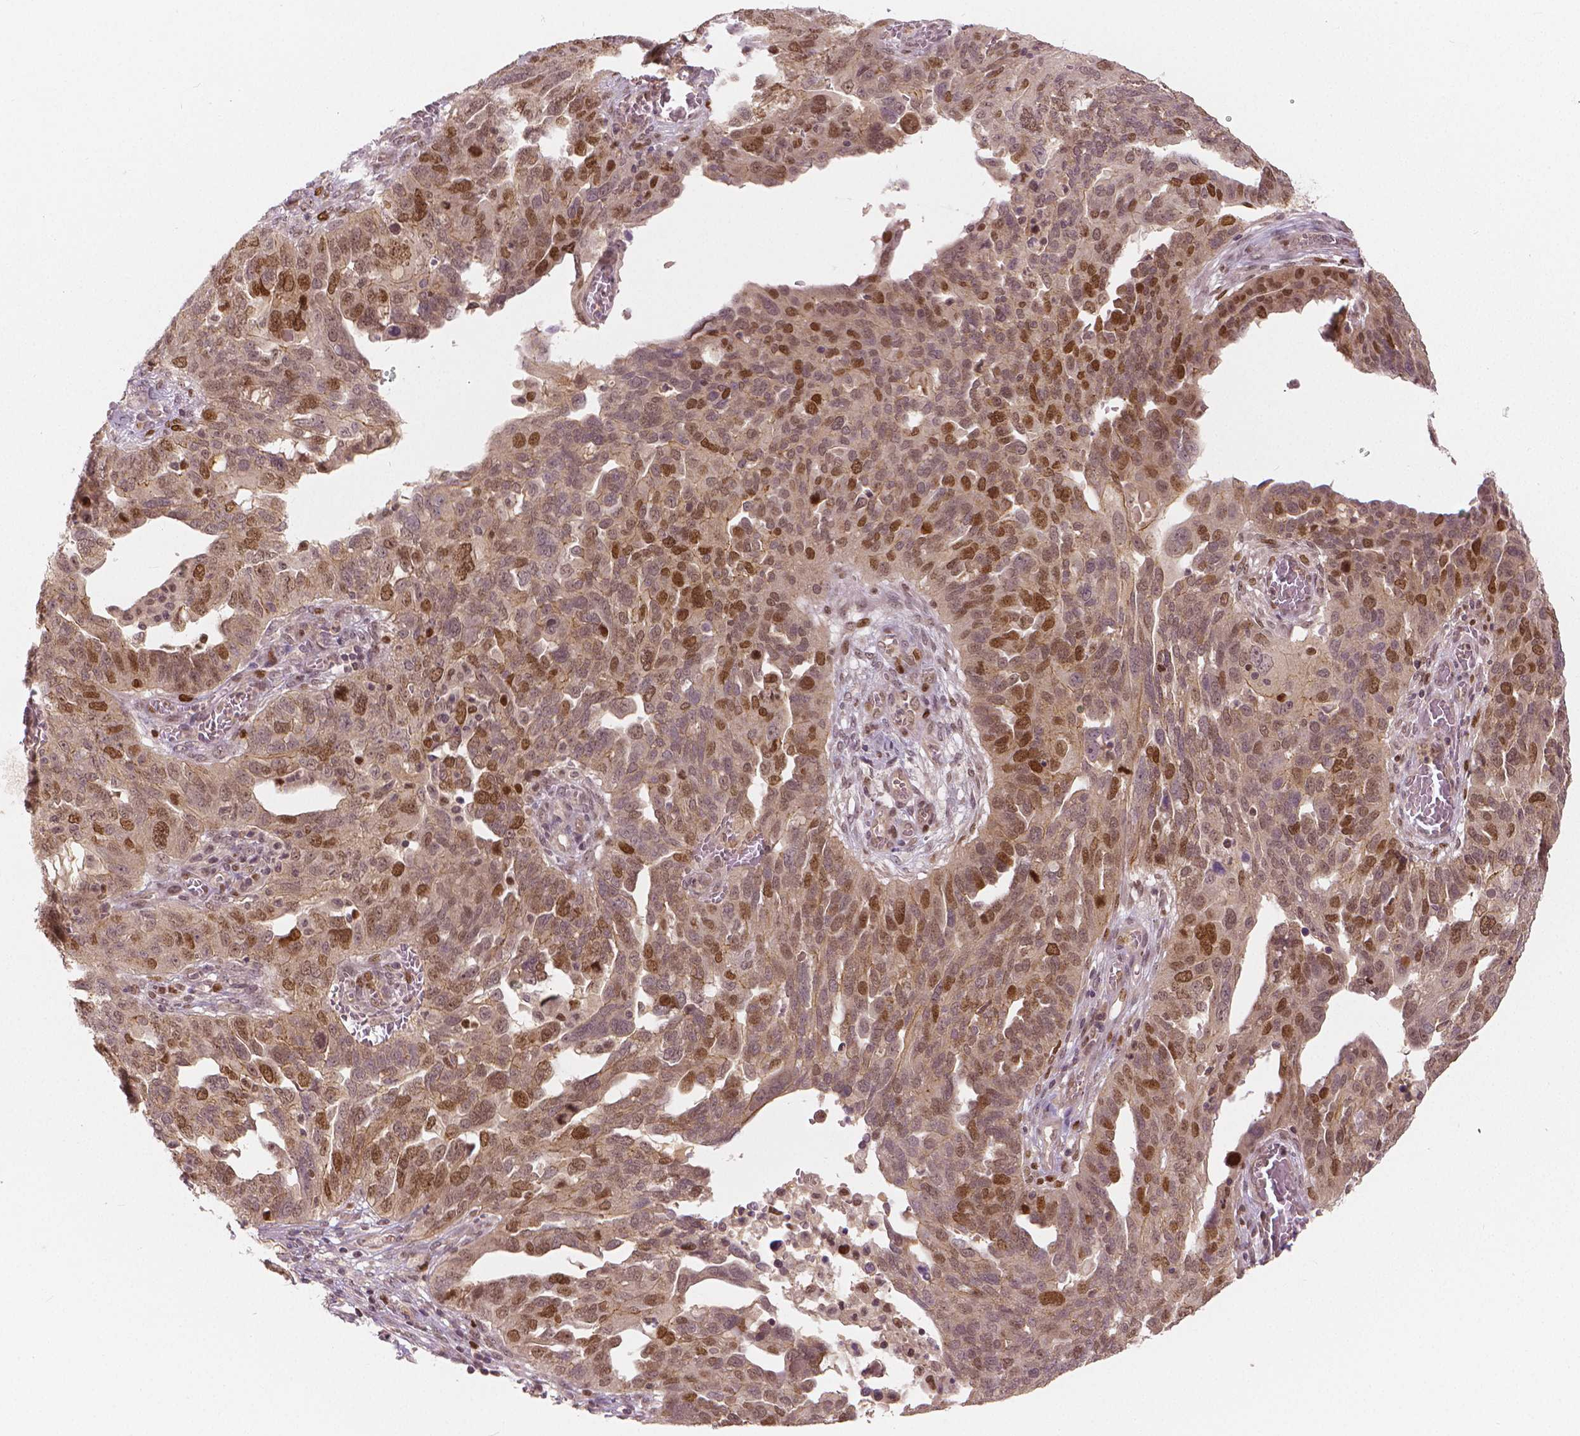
{"staining": {"intensity": "moderate", "quantity": "25%-75%", "location": "nuclear"}, "tissue": "ovarian cancer", "cell_type": "Tumor cells", "image_type": "cancer", "snomed": [{"axis": "morphology", "description": "Carcinoma, endometroid"}, {"axis": "topography", "description": "Soft tissue"}, {"axis": "topography", "description": "Ovary"}], "caption": "Ovarian cancer was stained to show a protein in brown. There is medium levels of moderate nuclear staining in about 25%-75% of tumor cells. (Stains: DAB (3,3'-diaminobenzidine) in brown, nuclei in blue, Microscopy: brightfield microscopy at high magnification).", "gene": "NSD2", "patient": {"sex": "female", "age": 52}}